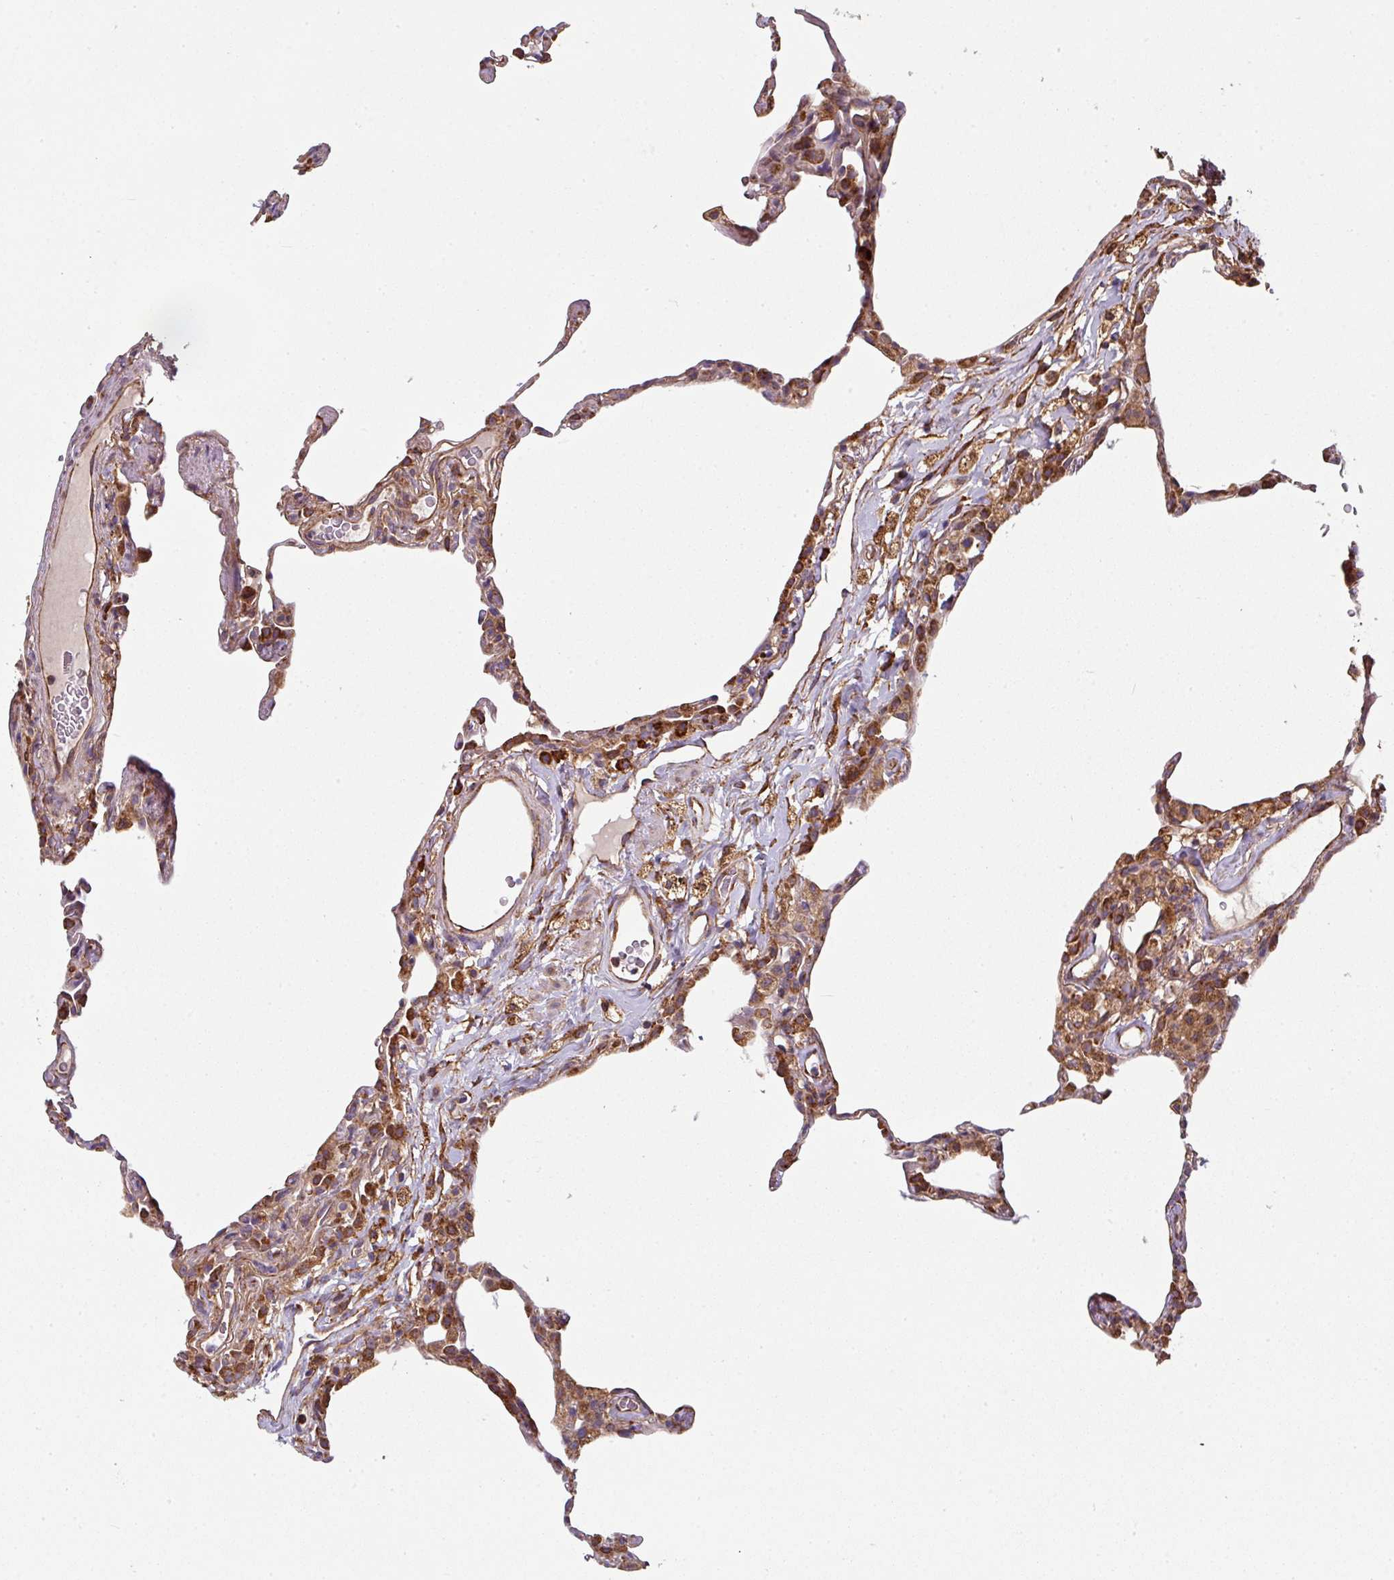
{"staining": {"intensity": "moderate", "quantity": "25%-75%", "location": "cytoplasmic/membranous"}, "tissue": "lung", "cell_type": "Alveolar cells", "image_type": "normal", "snomed": [{"axis": "morphology", "description": "Normal tissue, NOS"}, {"axis": "topography", "description": "Lung"}], "caption": "Benign lung exhibits moderate cytoplasmic/membranous expression in approximately 25%-75% of alveolar cells (DAB (3,3'-diaminobenzidine) IHC, brown staining for protein, blue staining for nuclei)..", "gene": "FAT4", "patient": {"sex": "female", "age": 57}}